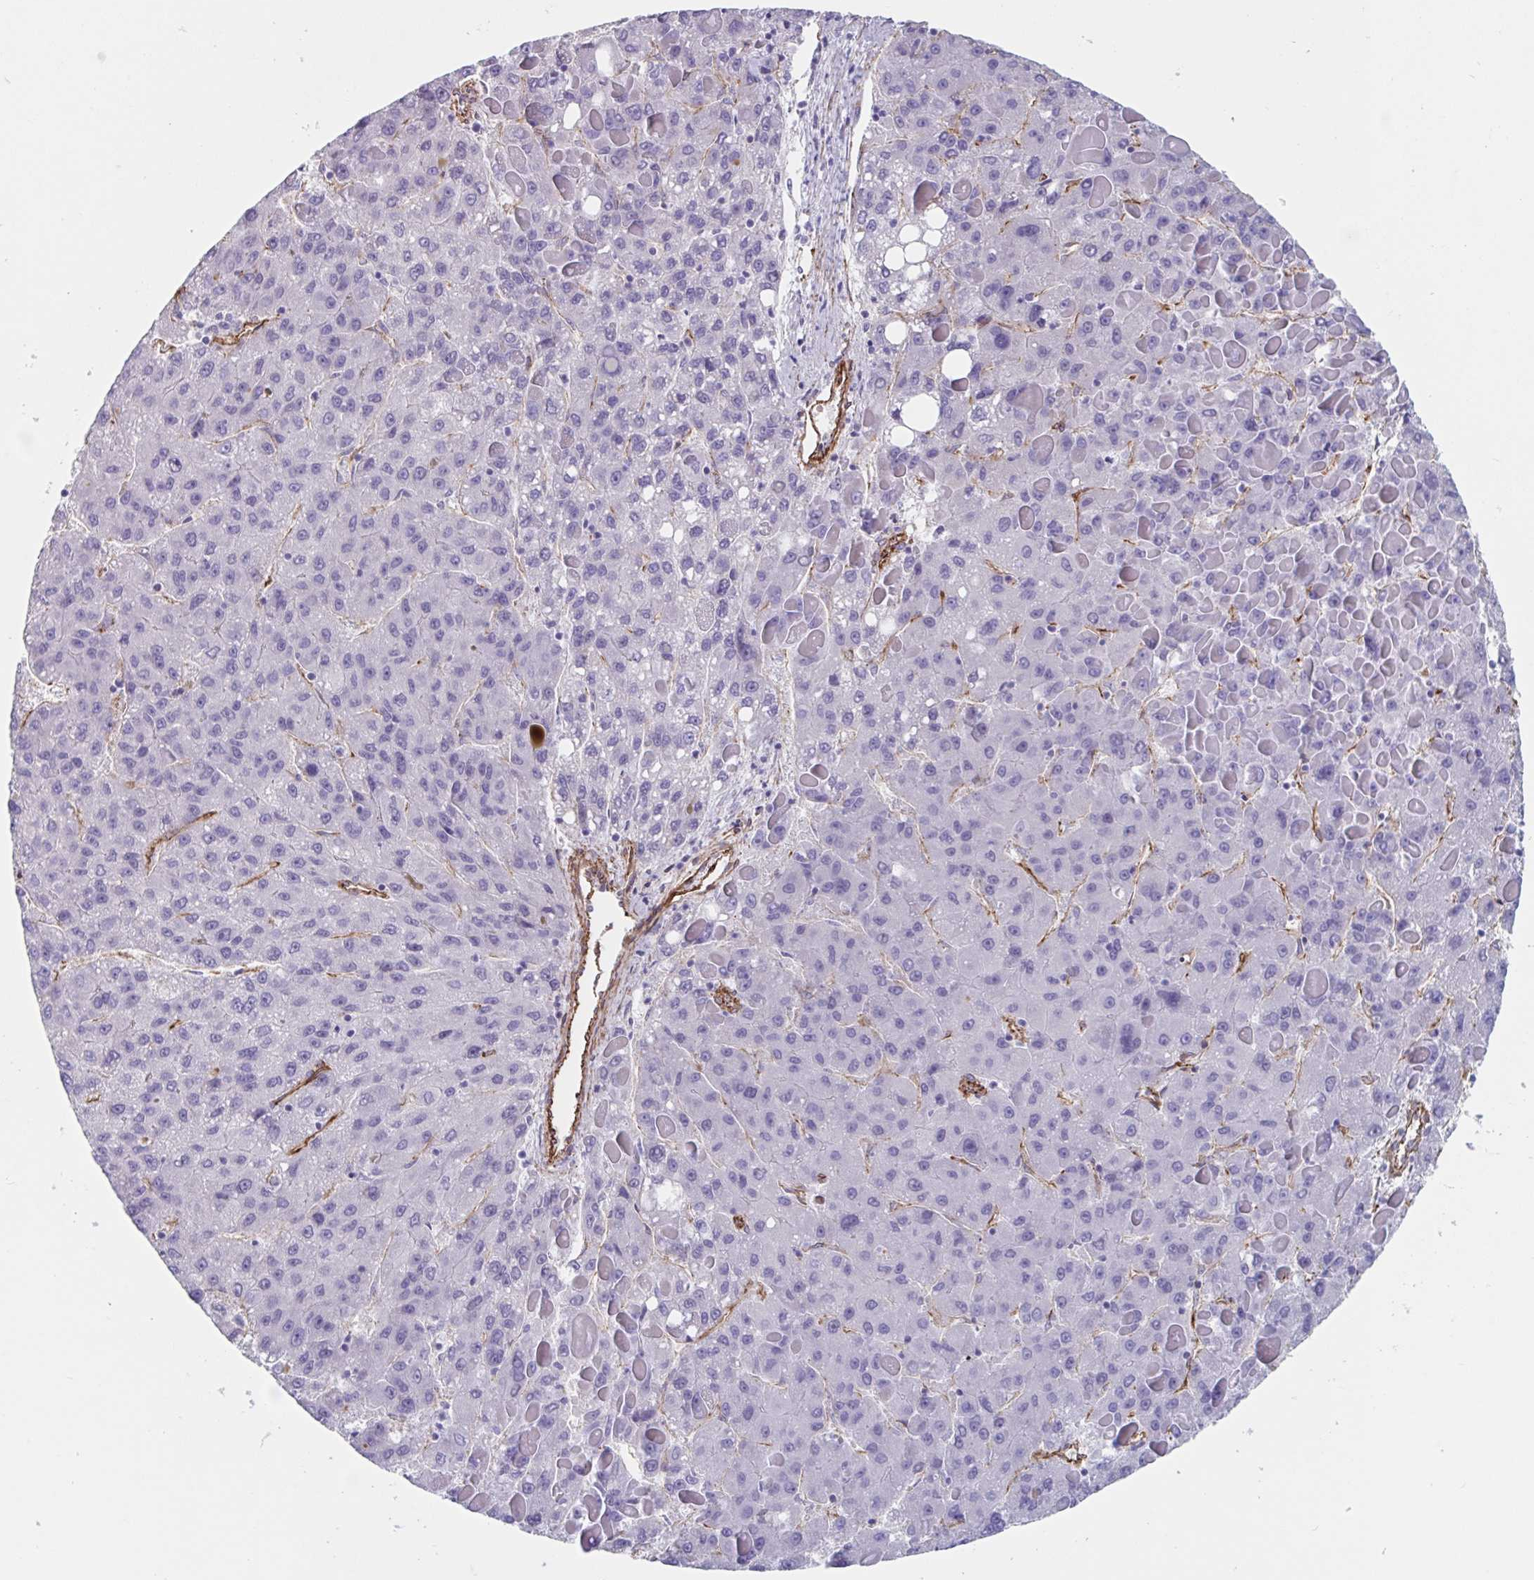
{"staining": {"intensity": "negative", "quantity": "none", "location": "none"}, "tissue": "liver cancer", "cell_type": "Tumor cells", "image_type": "cancer", "snomed": [{"axis": "morphology", "description": "Carcinoma, Hepatocellular, NOS"}, {"axis": "topography", "description": "Liver"}], "caption": "DAB immunohistochemical staining of hepatocellular carcinoma (liver) demonstrates no significant positivity in tumor cells. (Stains: DAB immunohistochemistry with hematoxylin counter stain, Microscopy: brightfield microscopy at high magnification).", "gene": "CITED4", "patient": {"sex": "female", "age": 82}}